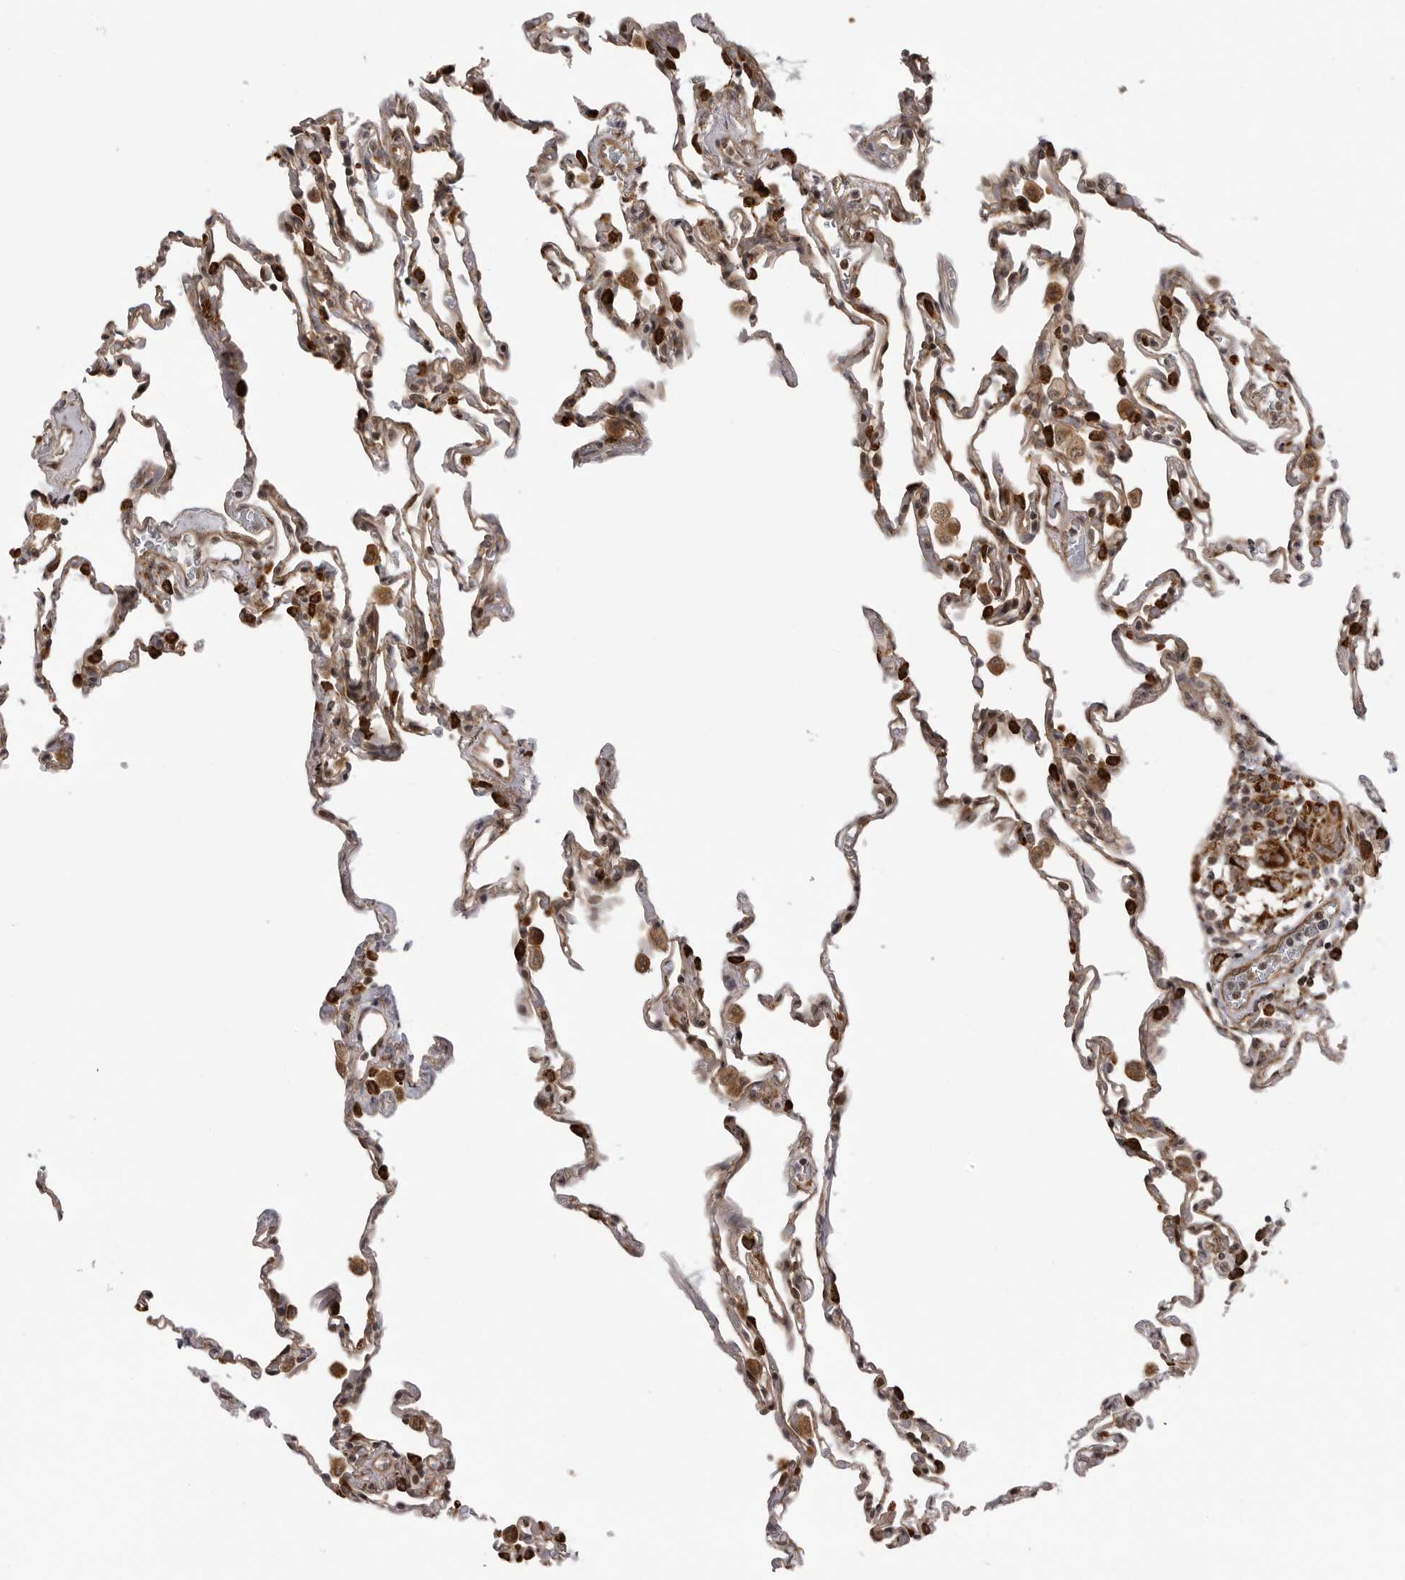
{"staining": {"intensity": "strong", "quantity": "<25%", "location": "cytoplasmic/membranous"}, "tissue": "lung", "cell_type": "Alveolar cells", "image_type": "normal", "snomed": [{"axis": "morphology", "description": "Normal tissue, NOS"}, {"axis": "topography", "description": "Lung"}], "caption": "This micrograph demonstrates immunohistochemistry staining of benign lung, with medium strong cytoplasmic/membranous staining in approximately <25% of alveolar cells.", "gene": "DNAH14", "patient": {"sex": "male", "age": 59}}